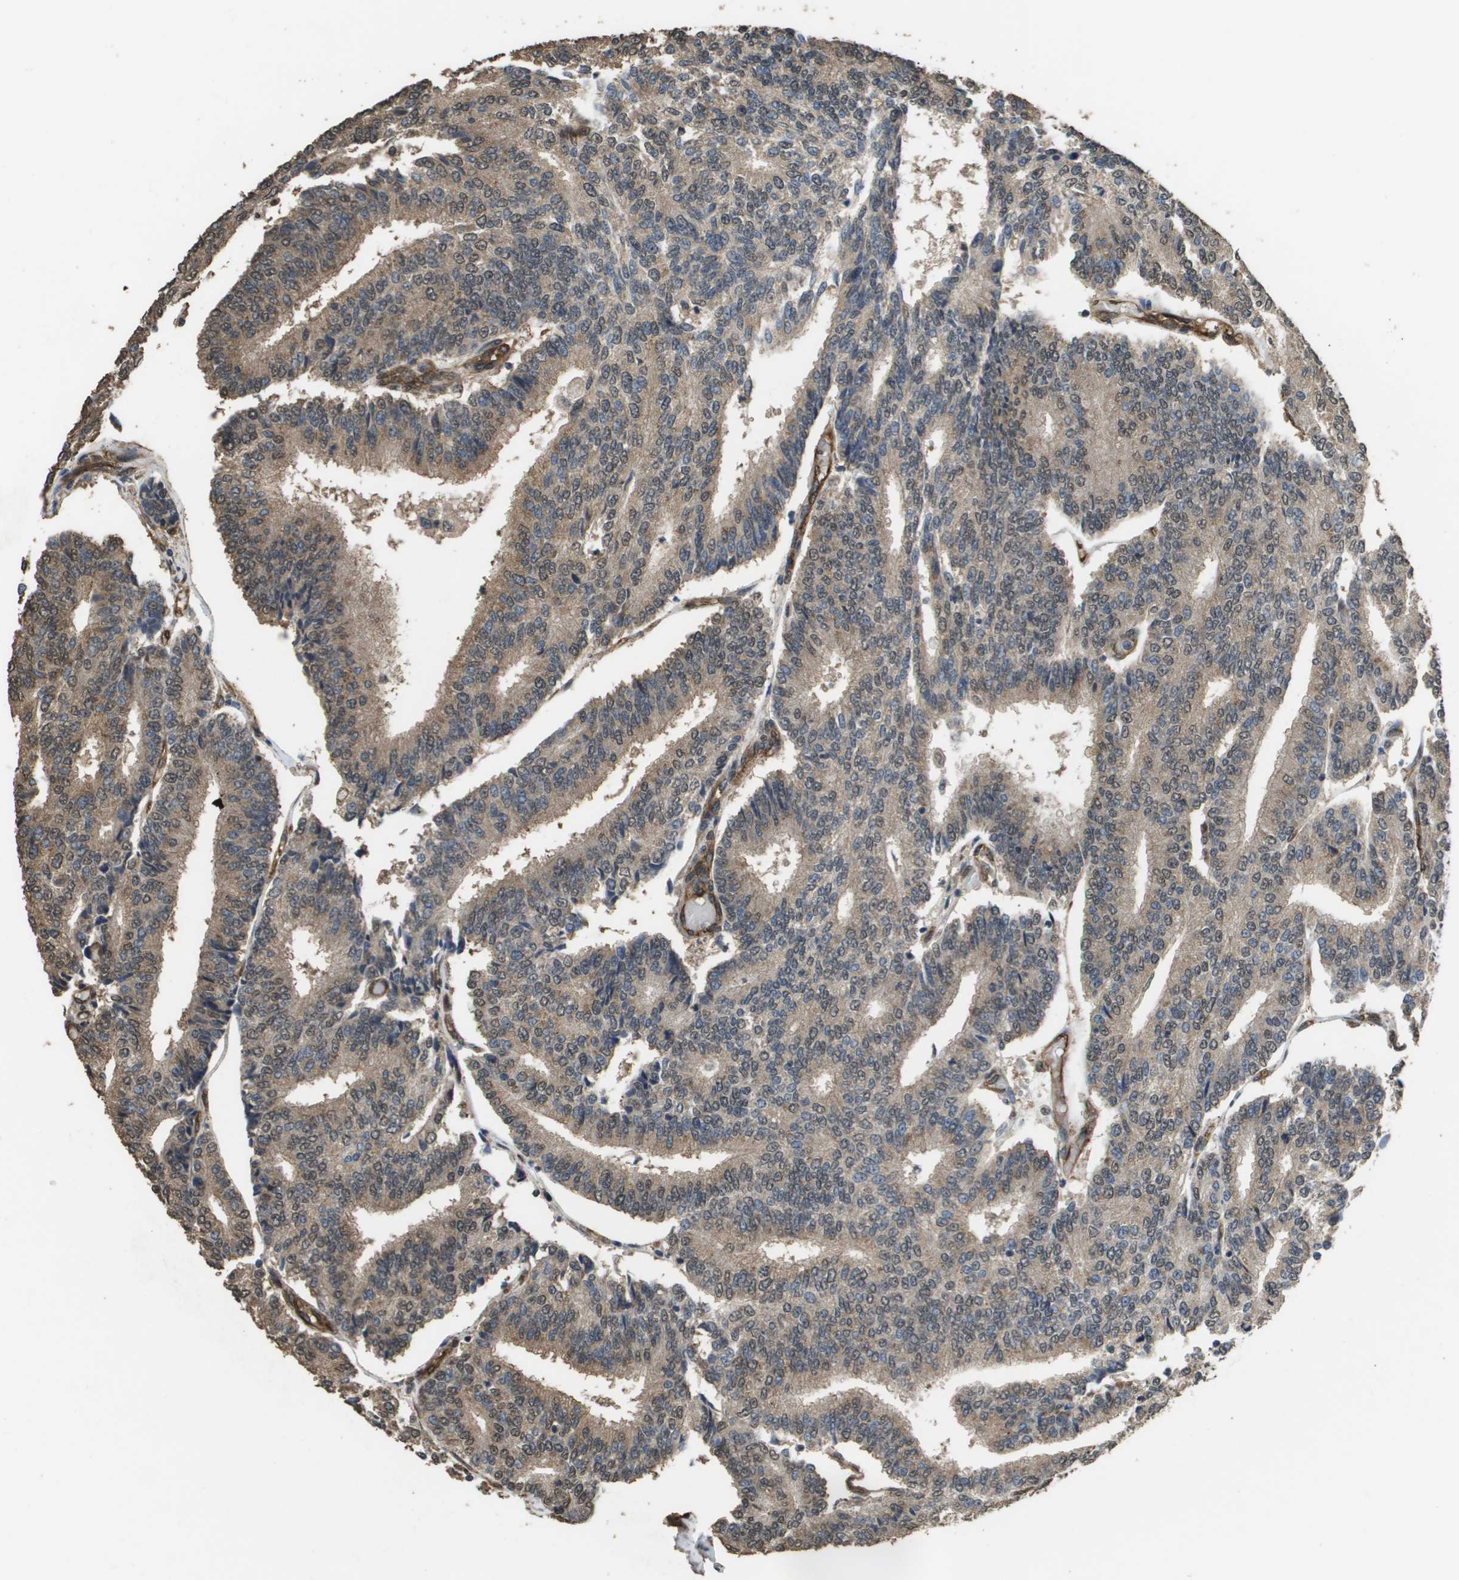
{"staining": {"intensity": "weak", "quantity": ">75%", "location": "cytoplasmic/membranous,nuclear"}, "tissue": "prostate cancer", "cell_type": "Tumor cells", "image_type": "cancer", "snomed": [{"axis": "morphology", "description": "Normal tissue, NOS"}, {"axis": "morphology", "description": "Adenocarcinoma, High grade"}, {"axis": "topography", "description": "Prostate"}, {"axis": "topography", "description": "Seminal veicle"}], "caption": "Immunohistochemistry (IHC) staining of prostate cancer, which exhibits low levels of weak cytoplasmic/membranous and nuclear positivity in approximately >75% of tumor cells indicating weak cytoplasmic/membranous and nuclear protein positivity. The staining was performed using DAB (3,3'-diaminobenzidine) (brown) for protein detection and nuclei were counterstained in hematoxylin (blue).", "gene": "AAMP", "patient": {"sex": "male", "age": 55}}